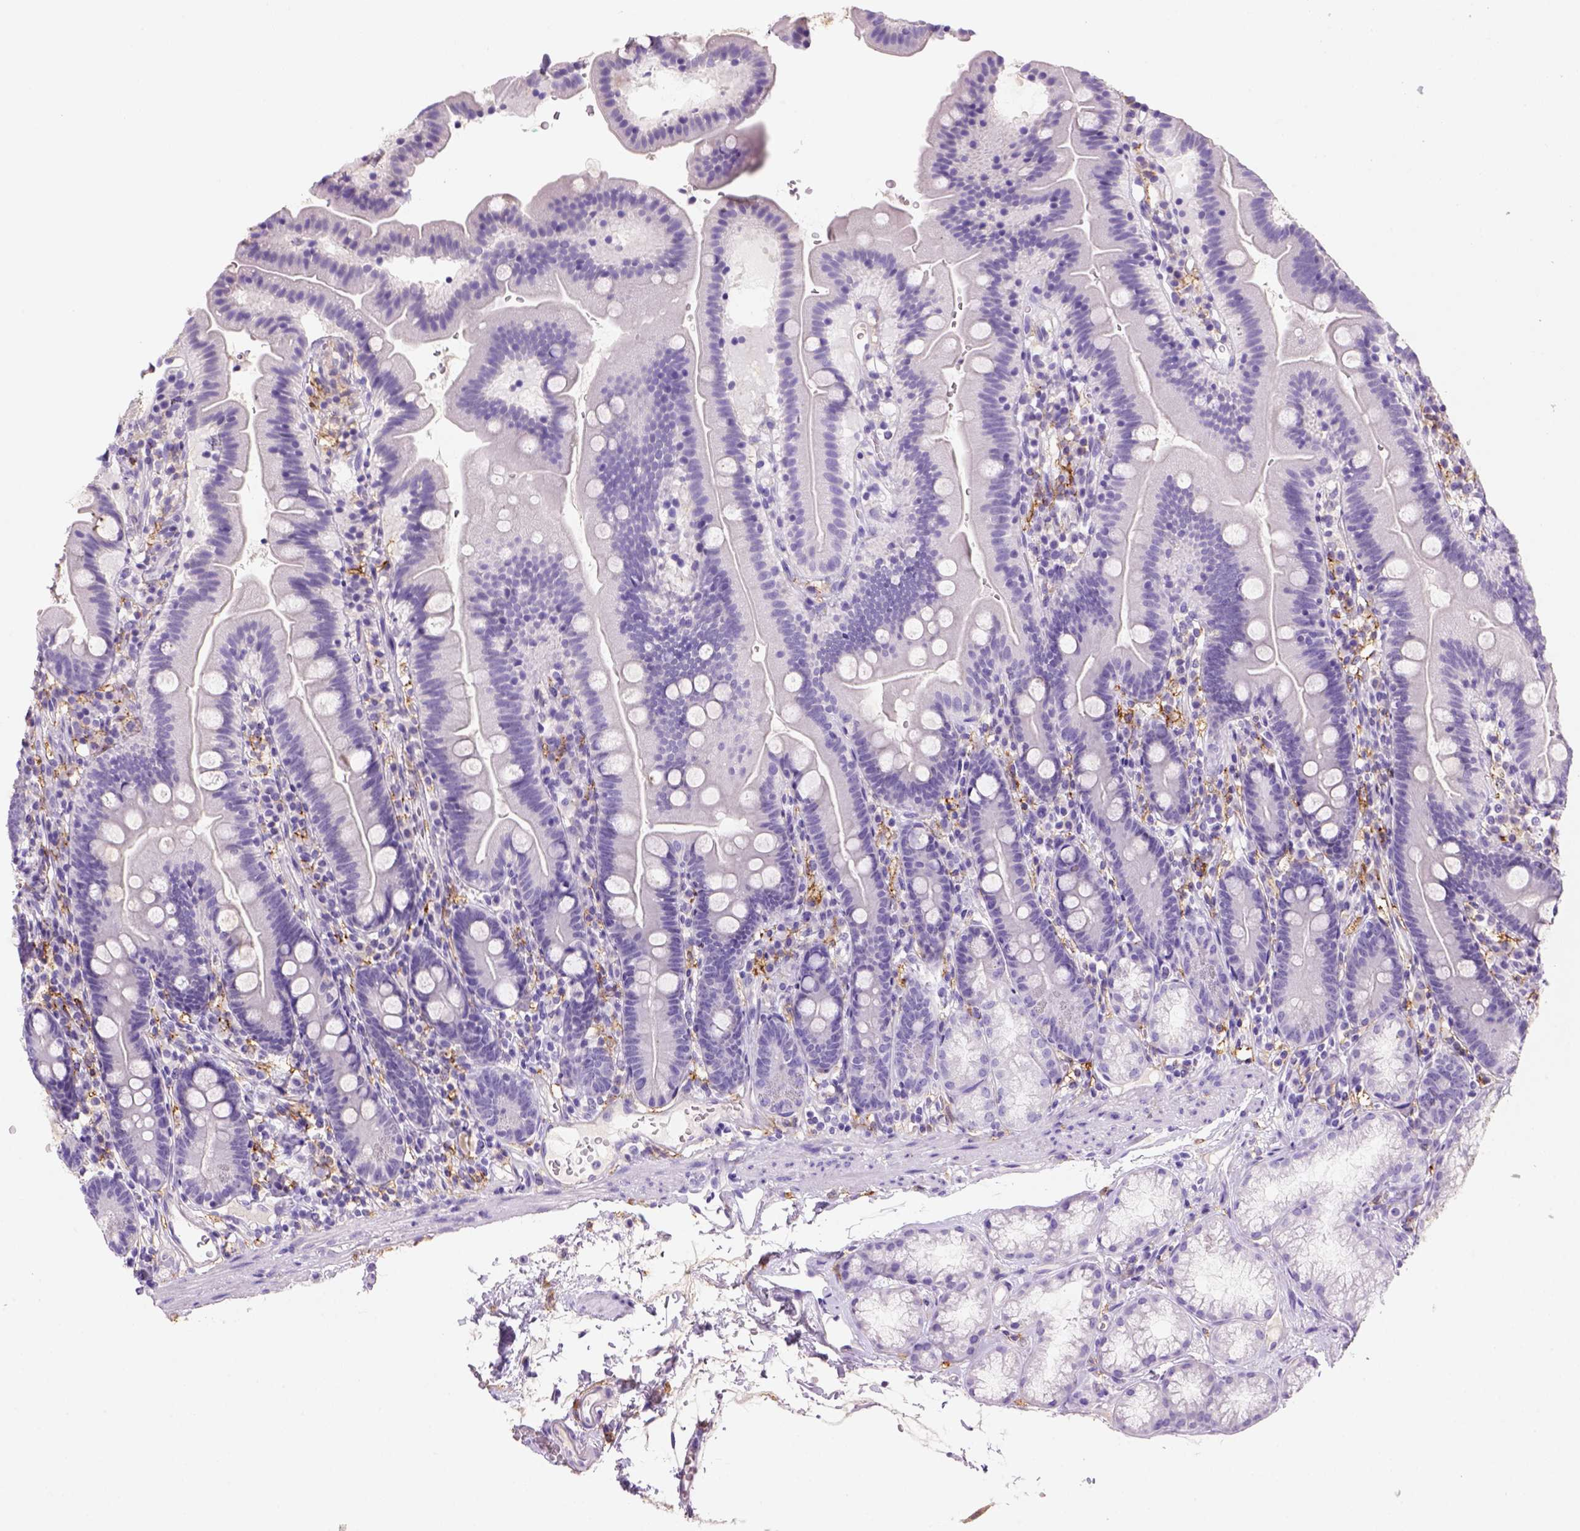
{"staining": {"intensity": "negative", "quantity": "none", "location": "none"}, "tissue": "duodenum", "cell_type": "Glandular cells", "image_type": "normal", "snomed": [{"axis": "morphology", "description": "Normal tissue, NOS"}, {"axis": "topography", "description": "Duodenum"}], "caption": "This is a micrograph of immunohistochemistry staining of unremarkable duodenum, which shows no positivity in glandular cells. (DAB immunohistochemistry (IHC), high magnification).", "gene": "CD14", "patient": {"sex": "female", "age": 67}}